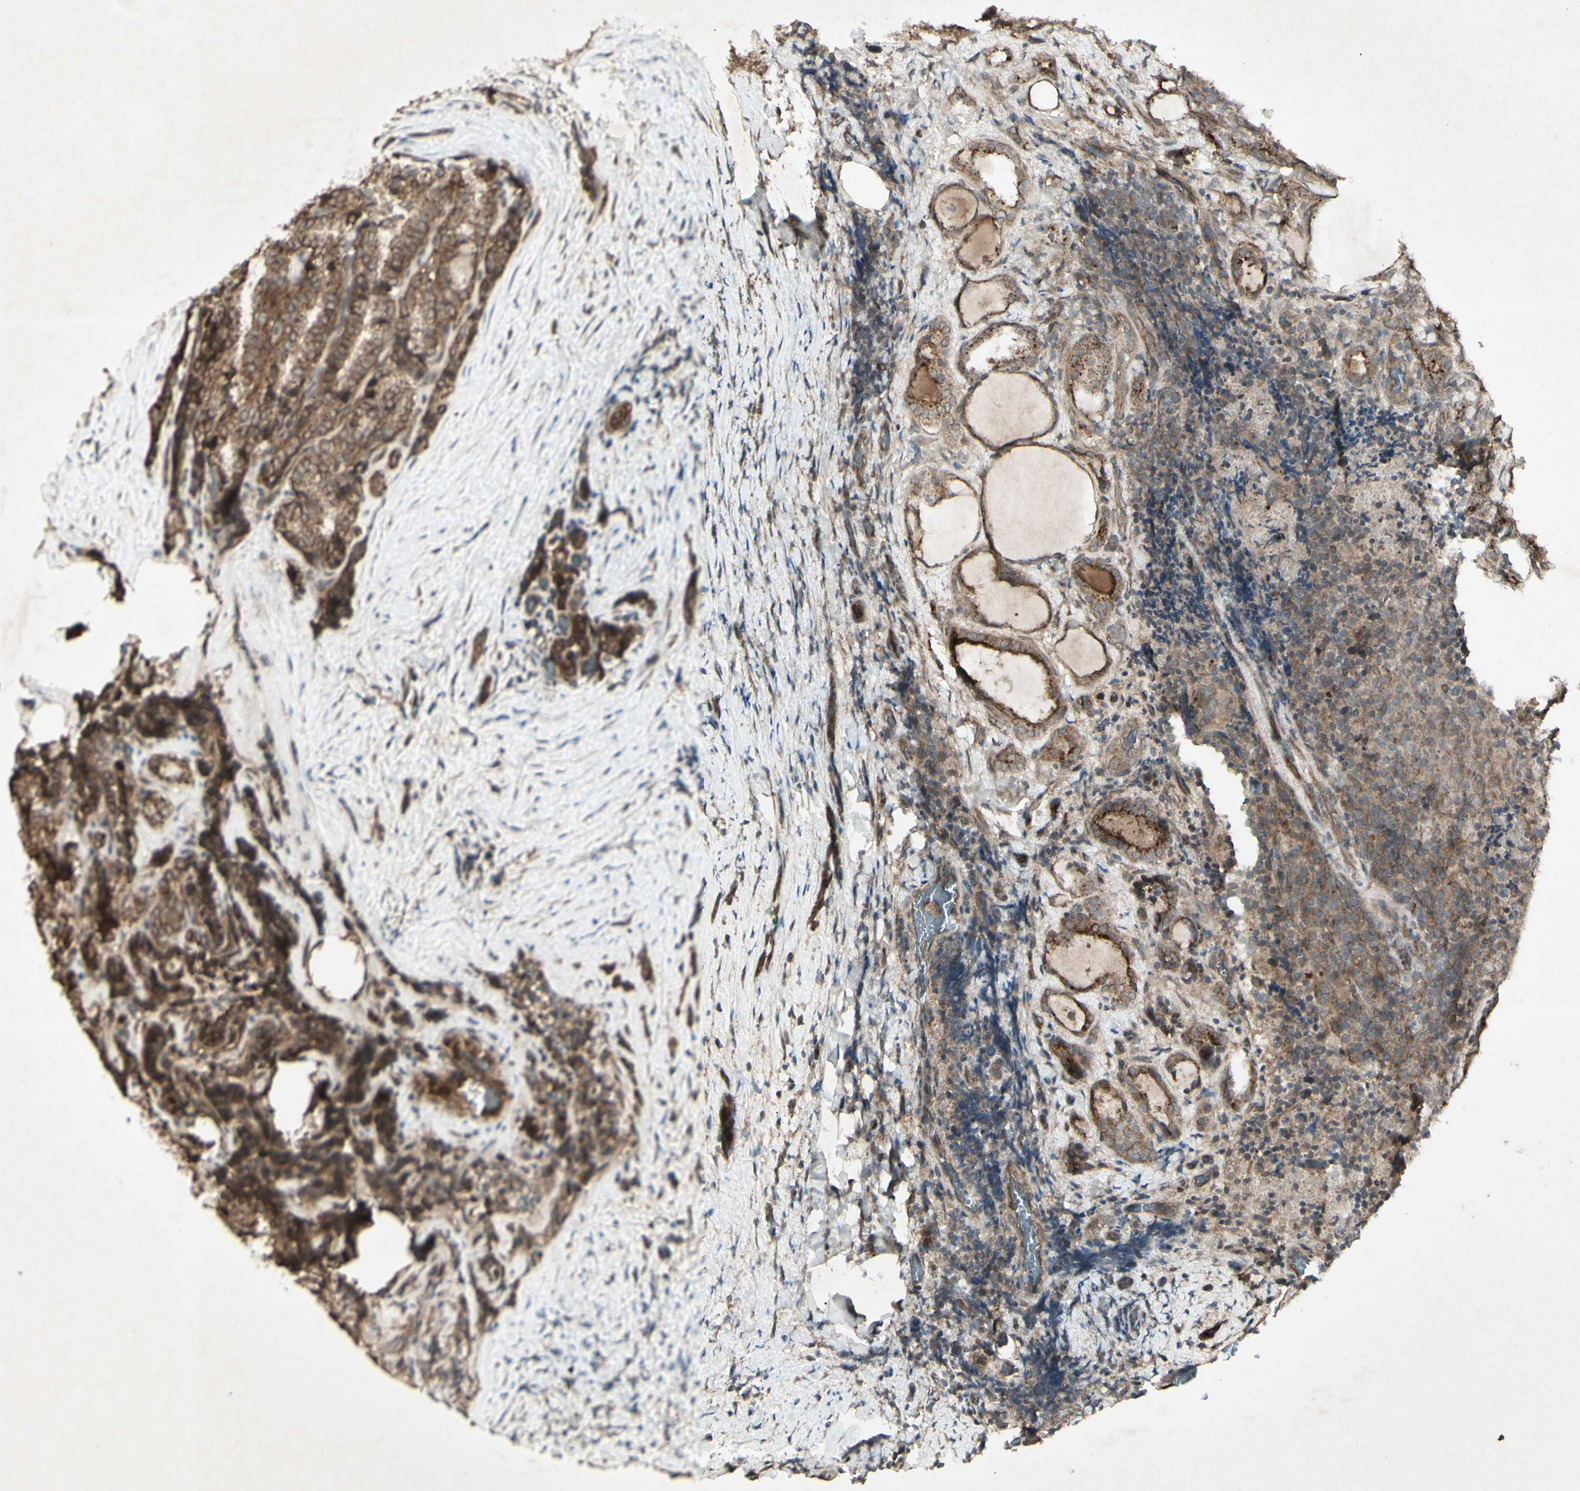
{"staining": {"intensity": "moderate", "quantity": ">75%", "location": "cytoplasmic/membranous"}, "tissue": "thyroid cancer", "cell_type": "Tumor cells", "image_type": "cancer", "snomed": [{"axis": "morphology", "description": "Normal tissue, NOS"}, {"axis": "morphology", "description": "Papillary adenocarcinoma, NOS"}, {"axis": "topography", "description": "Thyroid gland"}], "caption": "Approximately >75% of tumor cells in papillary adenocarcinoma (thyroid) show moderate cytoplasmic/membranous protein staining as visualized by brown immunohistochemical staining.", "gene": "JAG1", "patient": {"sex": "female", "age": 30}}